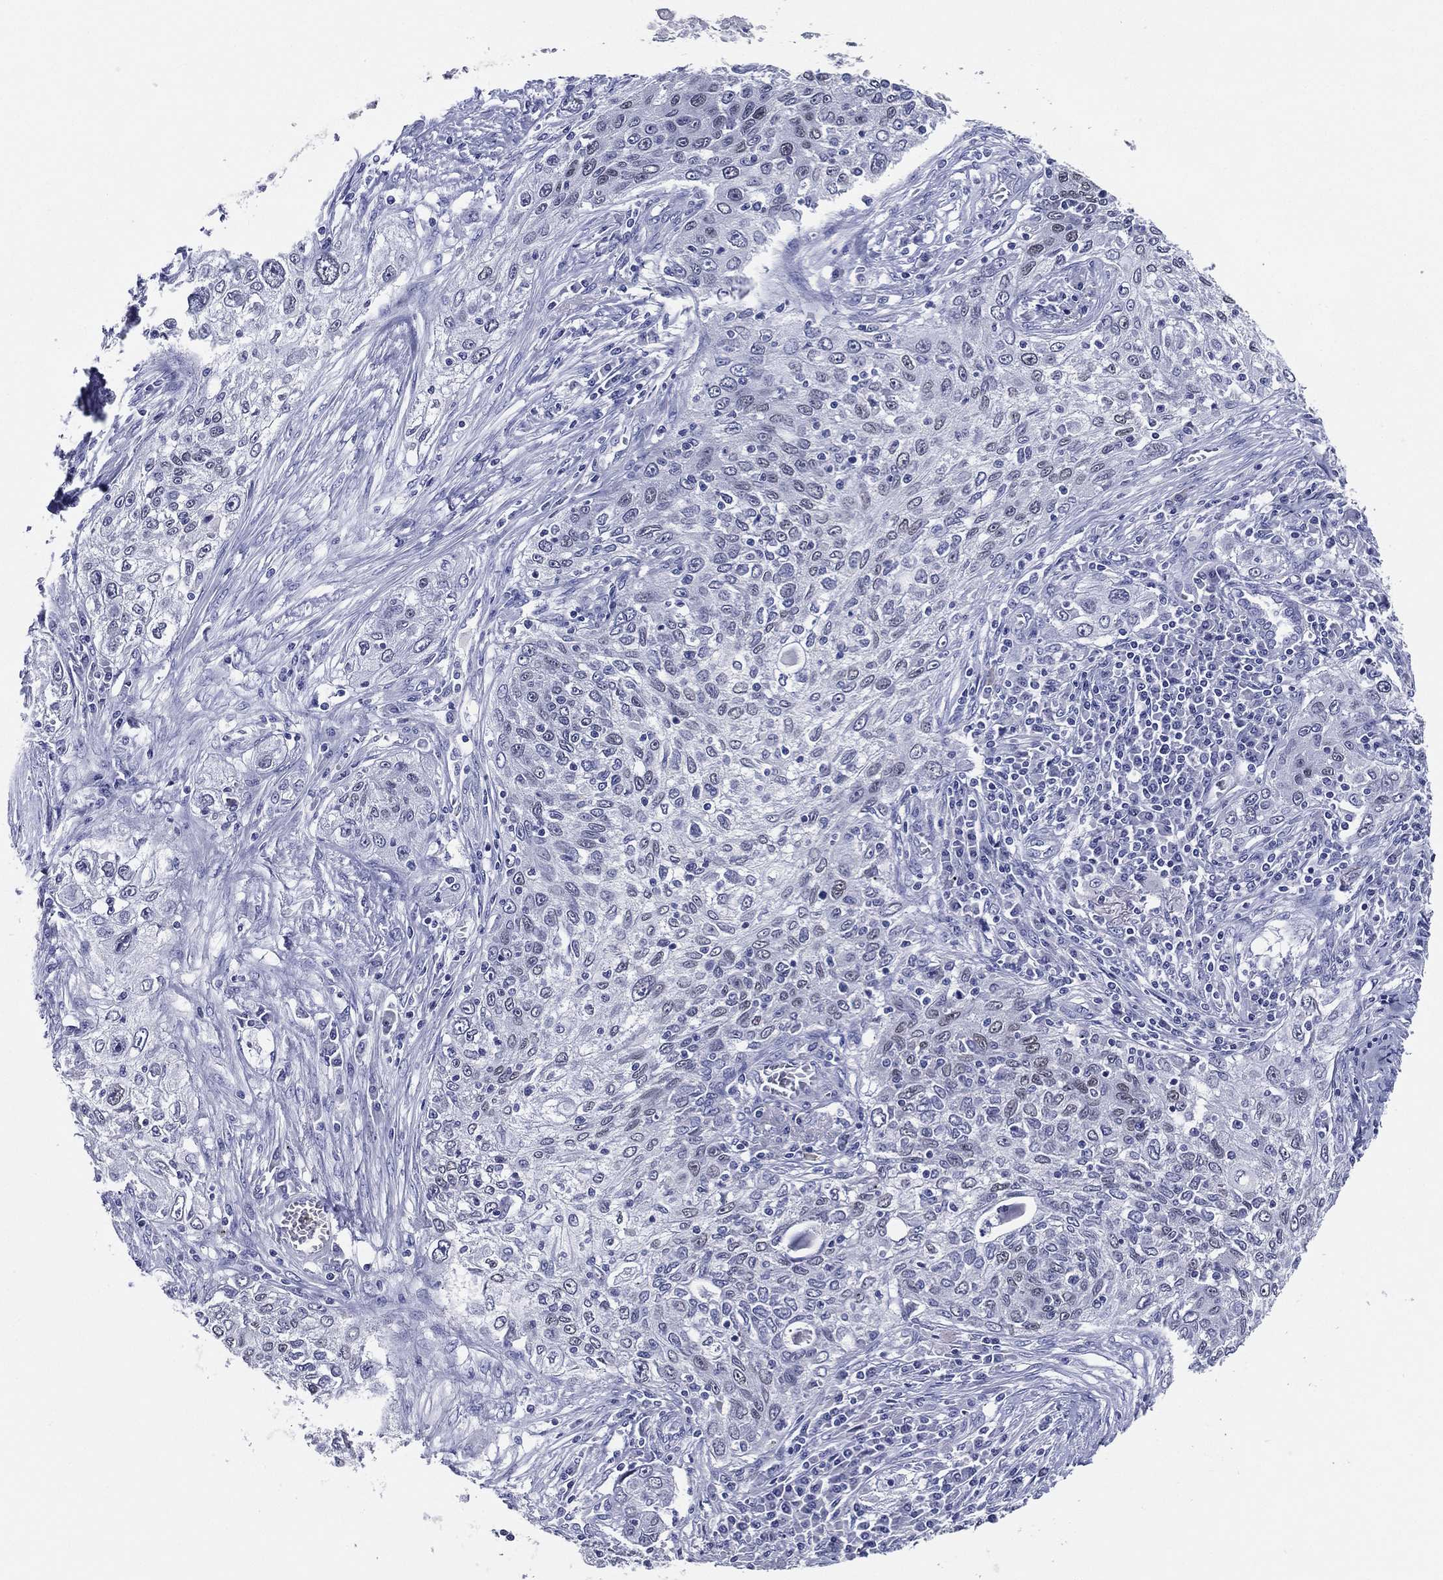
{"staining": {"intensity": "negative", "quantity": "none", "location": "none"}, "tissue": "lung cancer", "cell_type": "Tumor cells", "image_type": "cancer", "snomed": [{"axis": "morphology", "description": "Squamous cell carcinoma, NOS"}, {"axis": "topography", "description": "Lung"}], "caption": "Lung squamous cell carcinoma stained for a protein using immunohistochemistry shows no staining tumor cells.", "gene": "TFAP2A", "patient": {"sex": "female", "age": 69}}